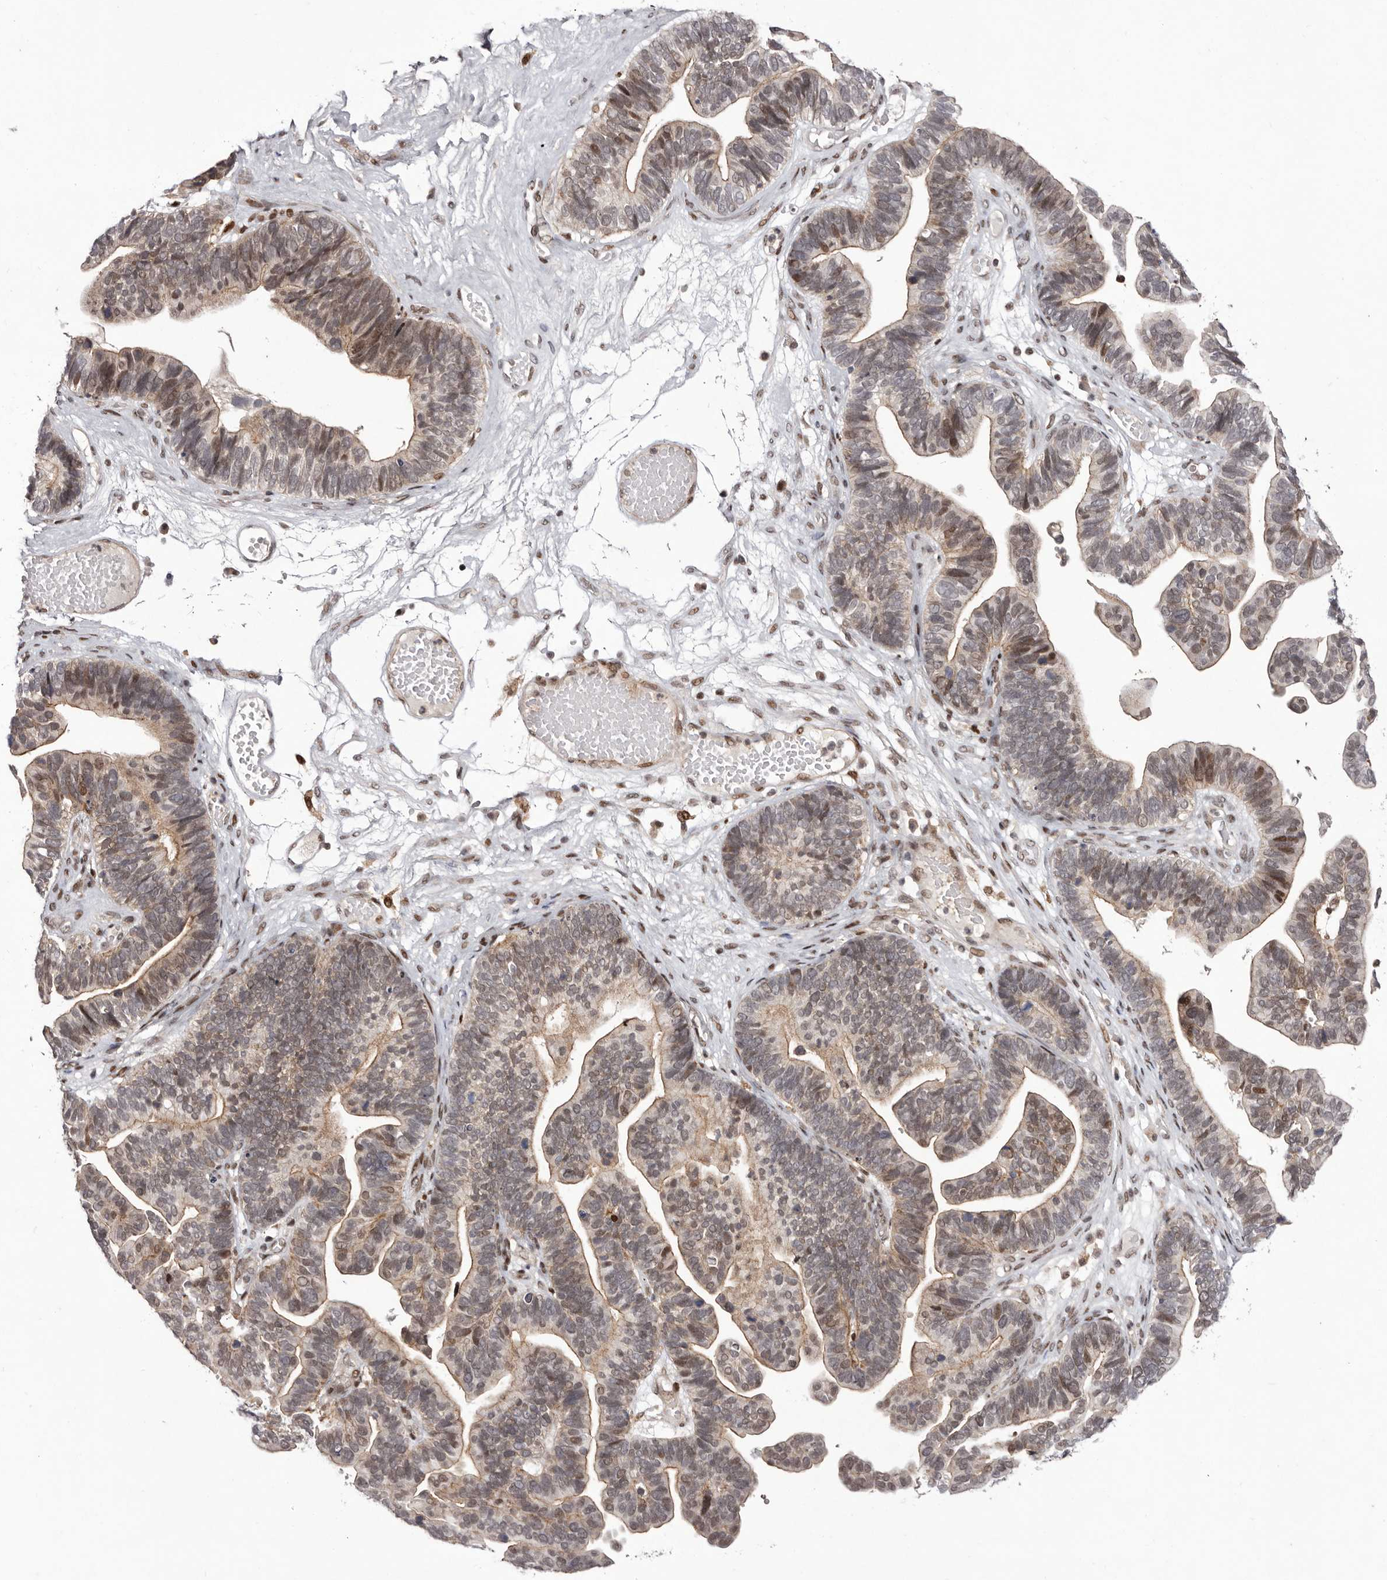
{"staining": {"intensity": "moderate", "quantity": "25%-75%", "location": "cytoplasmic/membranous,nuclear"}, "tissue": "ovarian cancer", "cell_type": "Tumor cells", "image_type": "cancer", "snomed": [{"axis": "morphology", "description": "Cystadenocarcinoma, serous, NOS"}, {"axis": "topography", "description": "Ovary"}], "caption": "Moderate cytoplasmic/membranous and nuclear positivity for a protein is identified in about 25%-75% of tumor cells of serous cystadenocarcinoma (ovarian) using immunohistochemistry.", "gene": "FBXO5", "patient": {"sex": "female", "age": 56}}